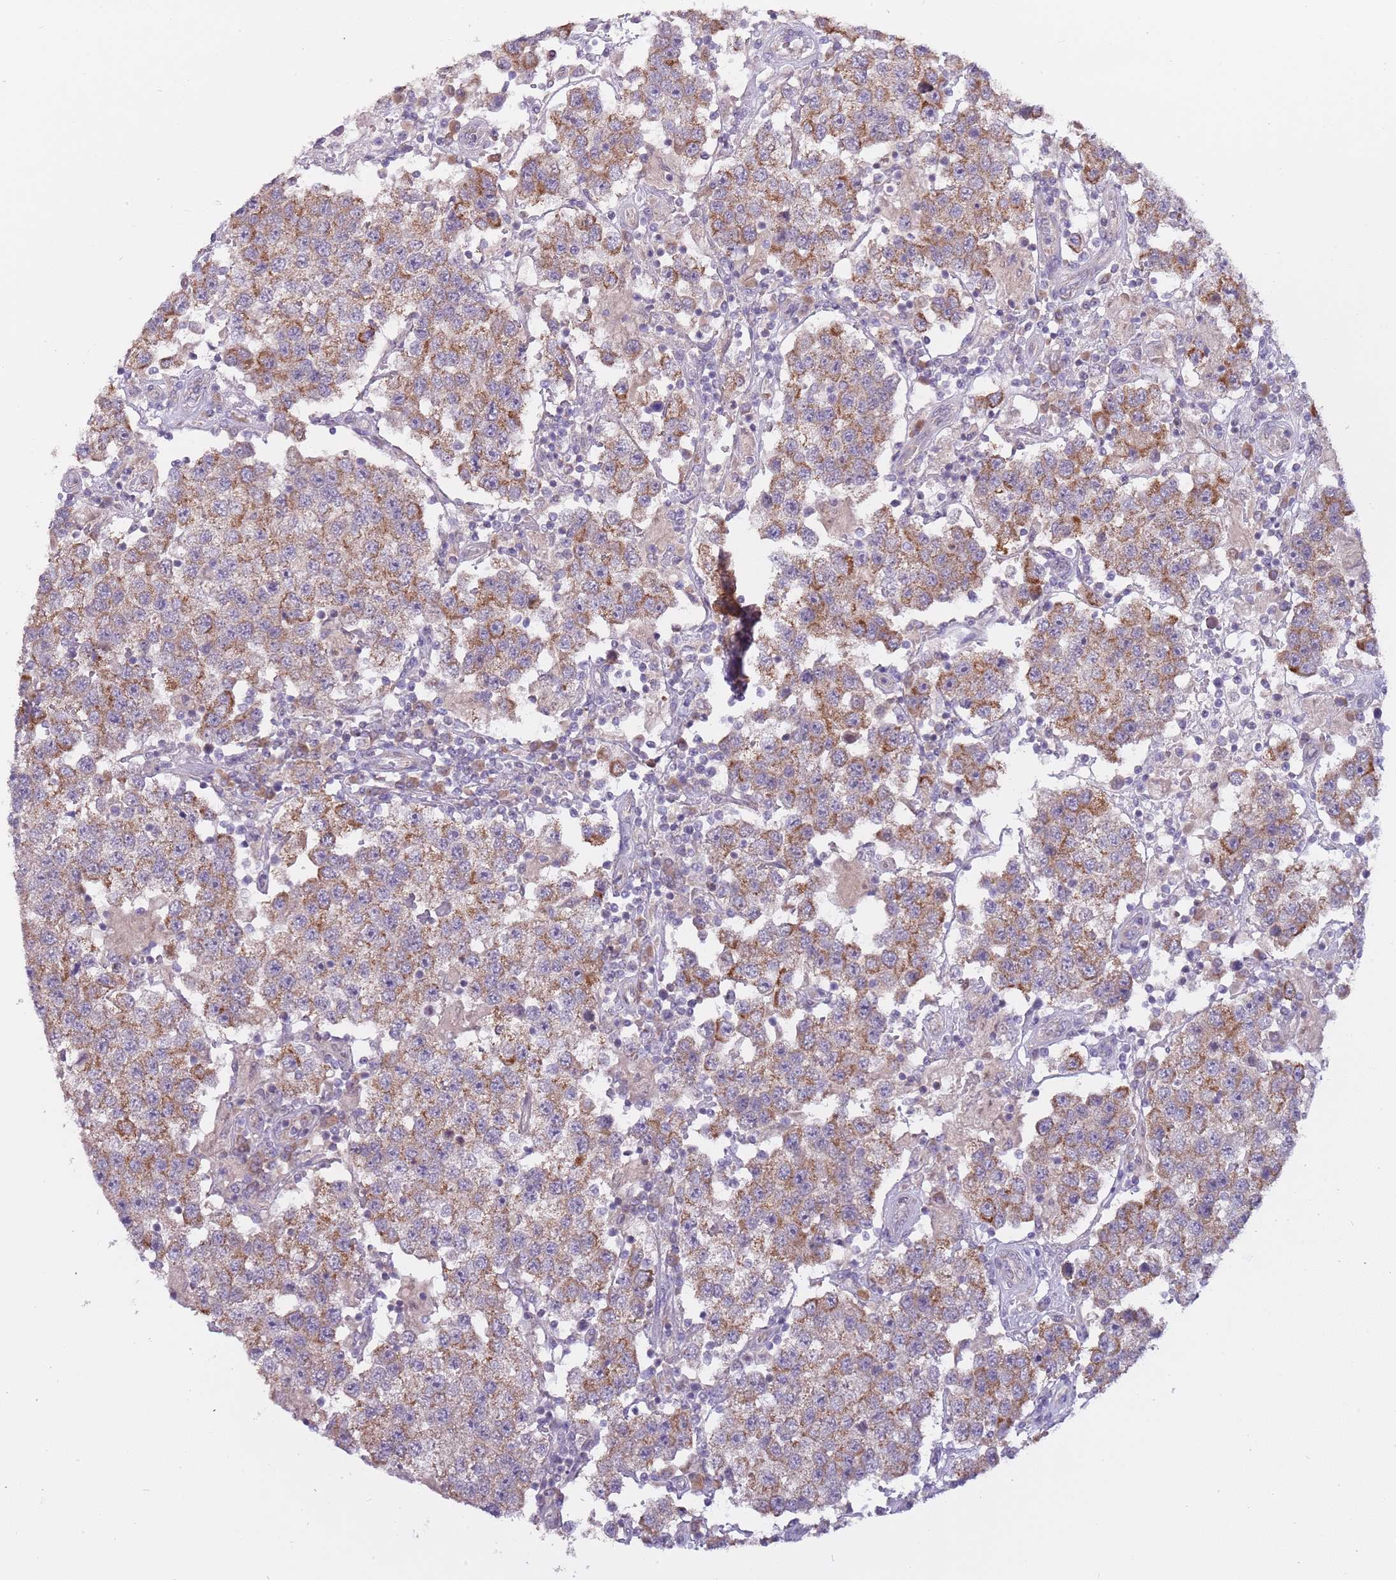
{"staining": {"intensity": "moderate", "quantity": ">75%", "location": "cytoplasmic/membranous"}, "tissue": "testis cancer", "cell_type": "Tumor cells", "image_type": "cancer", "snomed": [{"axis": "morphology", "description": "Seminoma, NOS"}, {"axis": "topography", "description": "Testis"}], "caption": "There is medium levels of moderate cytoplasmic/membranous staining in tumor cells of testis seminoma, as demonstrated by immunohistochemical staining (brown color).", "gene": "RNF181", "patient": {"sex": "male", "age": 37}}